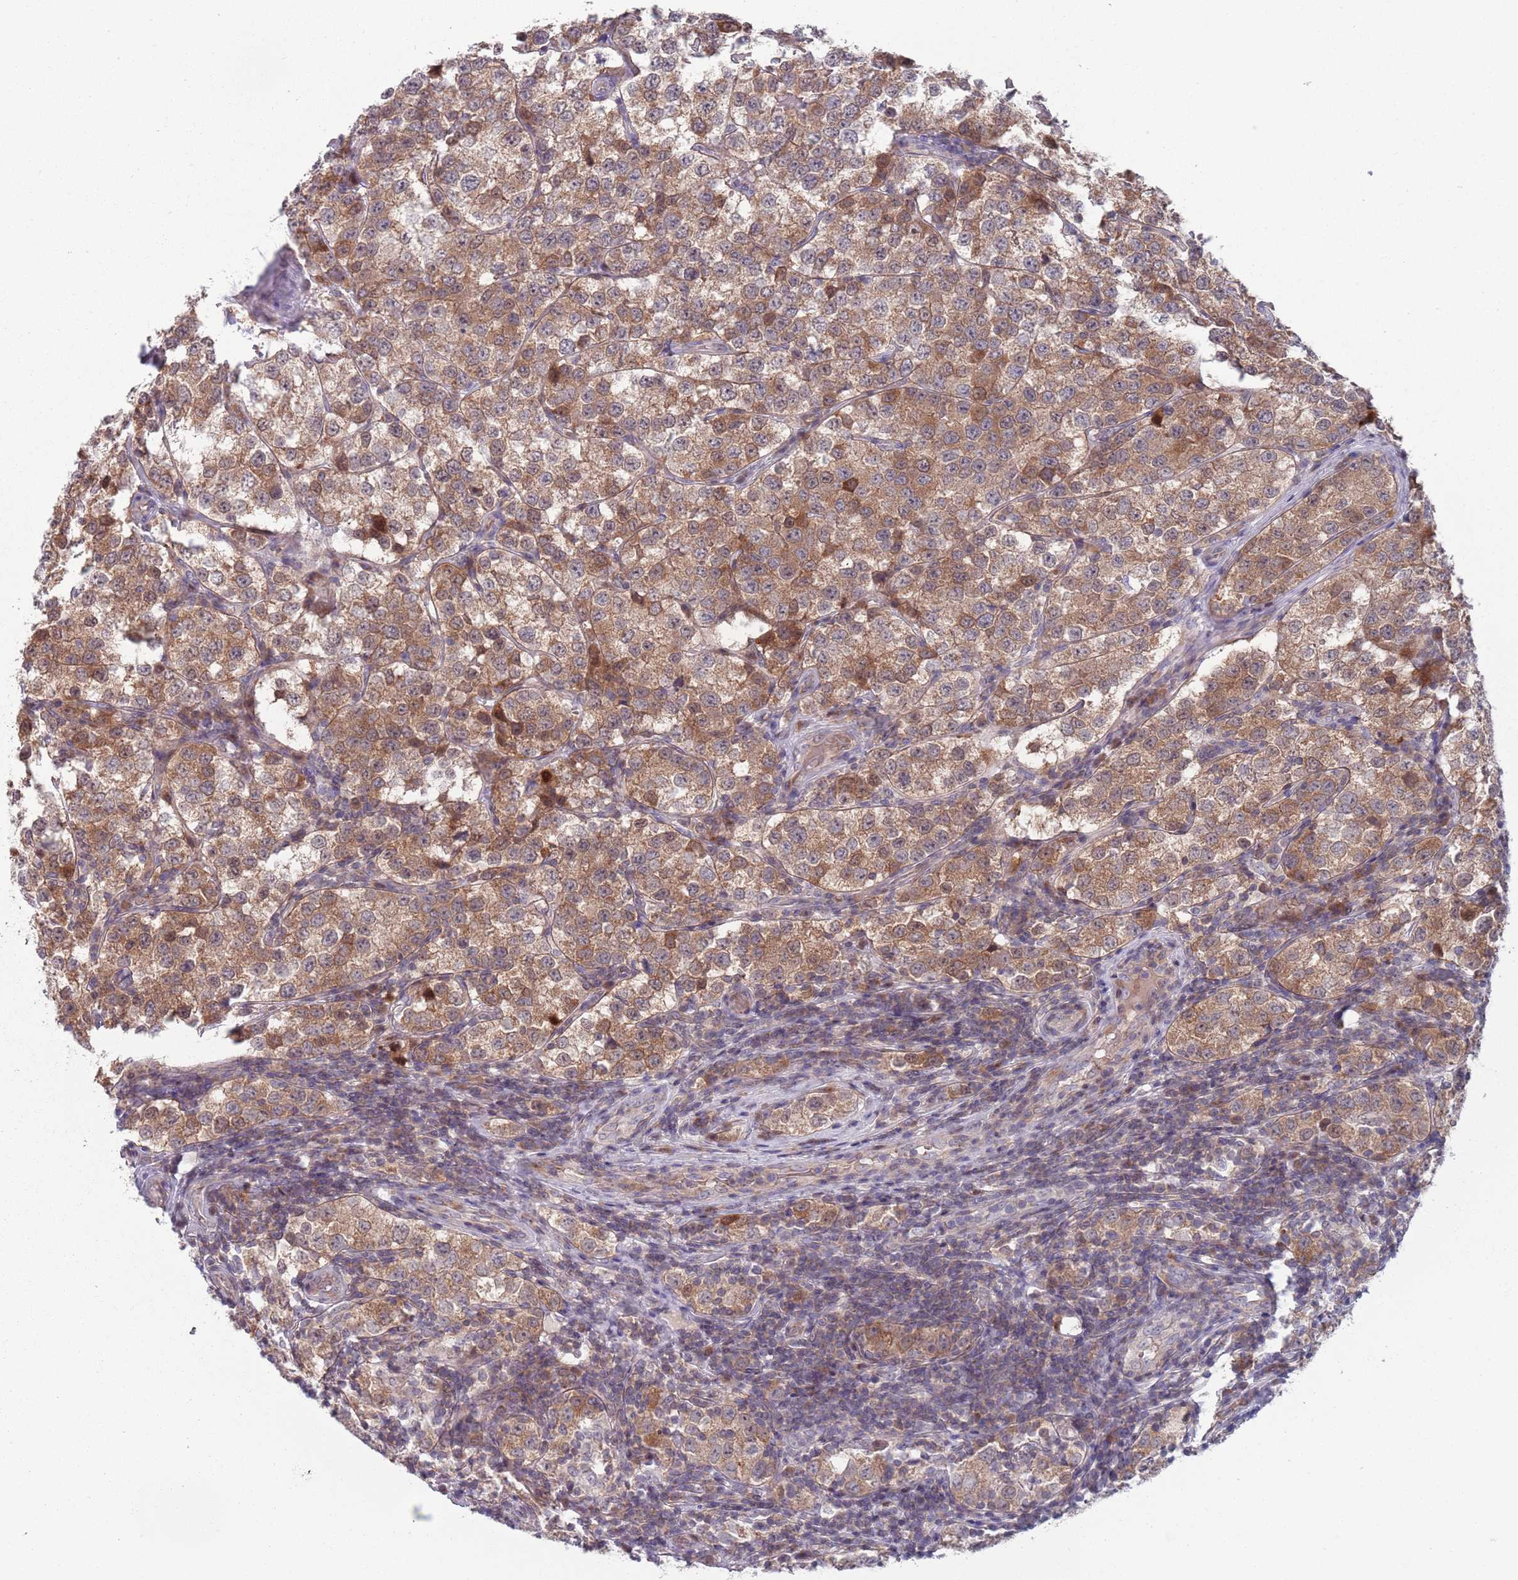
{"staining": {"intensity": "moderate", "quantity": ">75%", "location": "cytoplasmic/membranous"}, "tissue": "testis cancer", "cell_type": "Tumor cells", "image_type": "cancer", "snomed": [{"axis": "morphology", "description": "Seminoma, NOS"}, {"axis": "topography", "description": "Testis"}], "caption": "Immunohistochemistry staining of testis cancer (seminoma), which shows medium levels of moderate cytoplasmic/membranous expression in approximately >75% of tumor cells indicating moderate cytoplasmic/membranous protein positivity. The staining was performed using DAB (3,3'-diaminobenzidine) (brown) for protein detection and nuclei were counterstained in hematoxylin (blue).", "gene": "CLNS1A", "patient": {"sex": "male", "age": 34}}